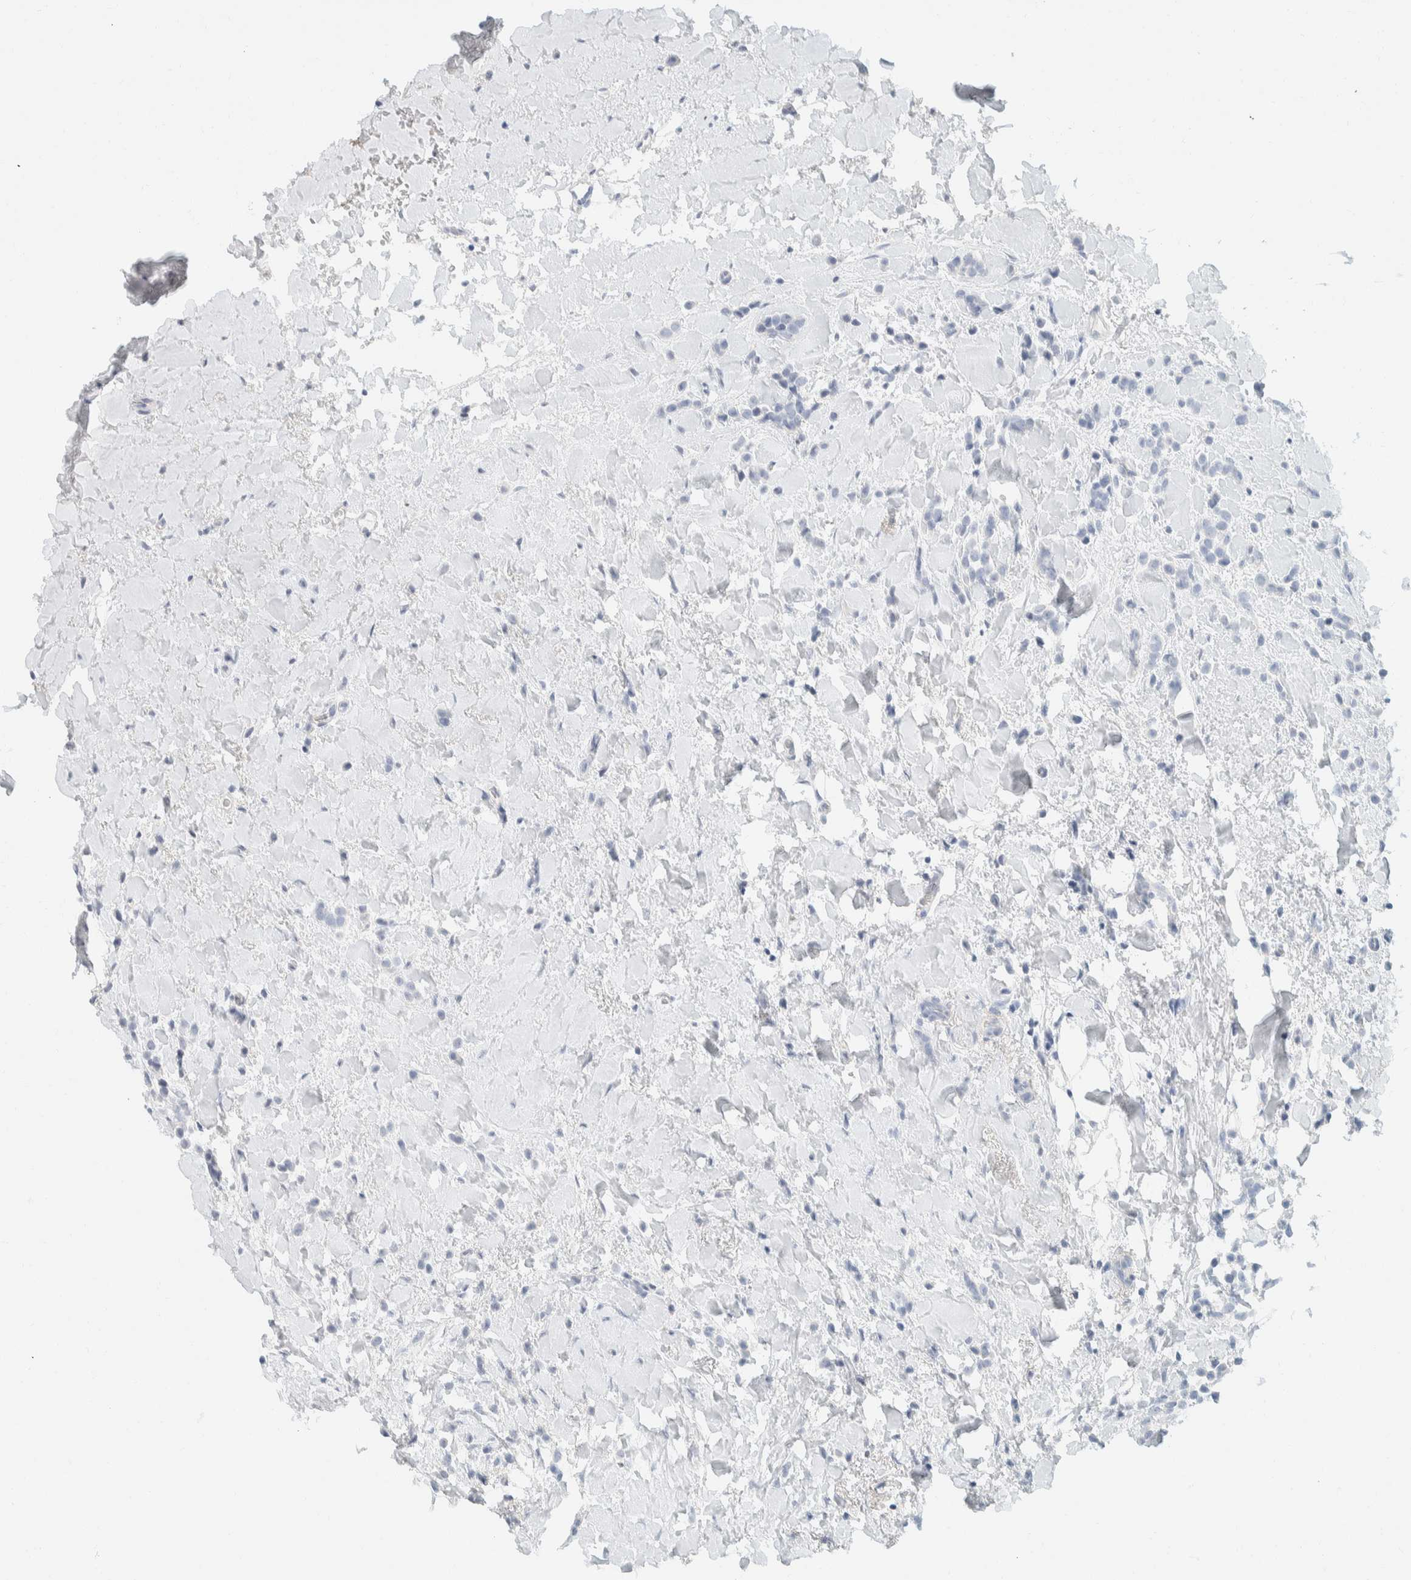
{"staining": {"intensity": "negative", "quantity": "none", "location": "none"}, "tissue": "breast cancer", "cell_type": "Tumor cells", "image_type": "cancer", "snomed": [{"axis": "morphology", "description": "Normal tissue, NOS"}, {"axis": "morphology", "description": "Lobular carcinoma"}, {"axis": "topography", "description": "Breast"}], "caption": "DAB (3,3'-diaminobenzidine) immunohistochemical staining of breast lobular carcinoma shows no significant staining in tumor cells.", "gene": "ALOX12B", "patient": {"sex": "female", "age": 50}}